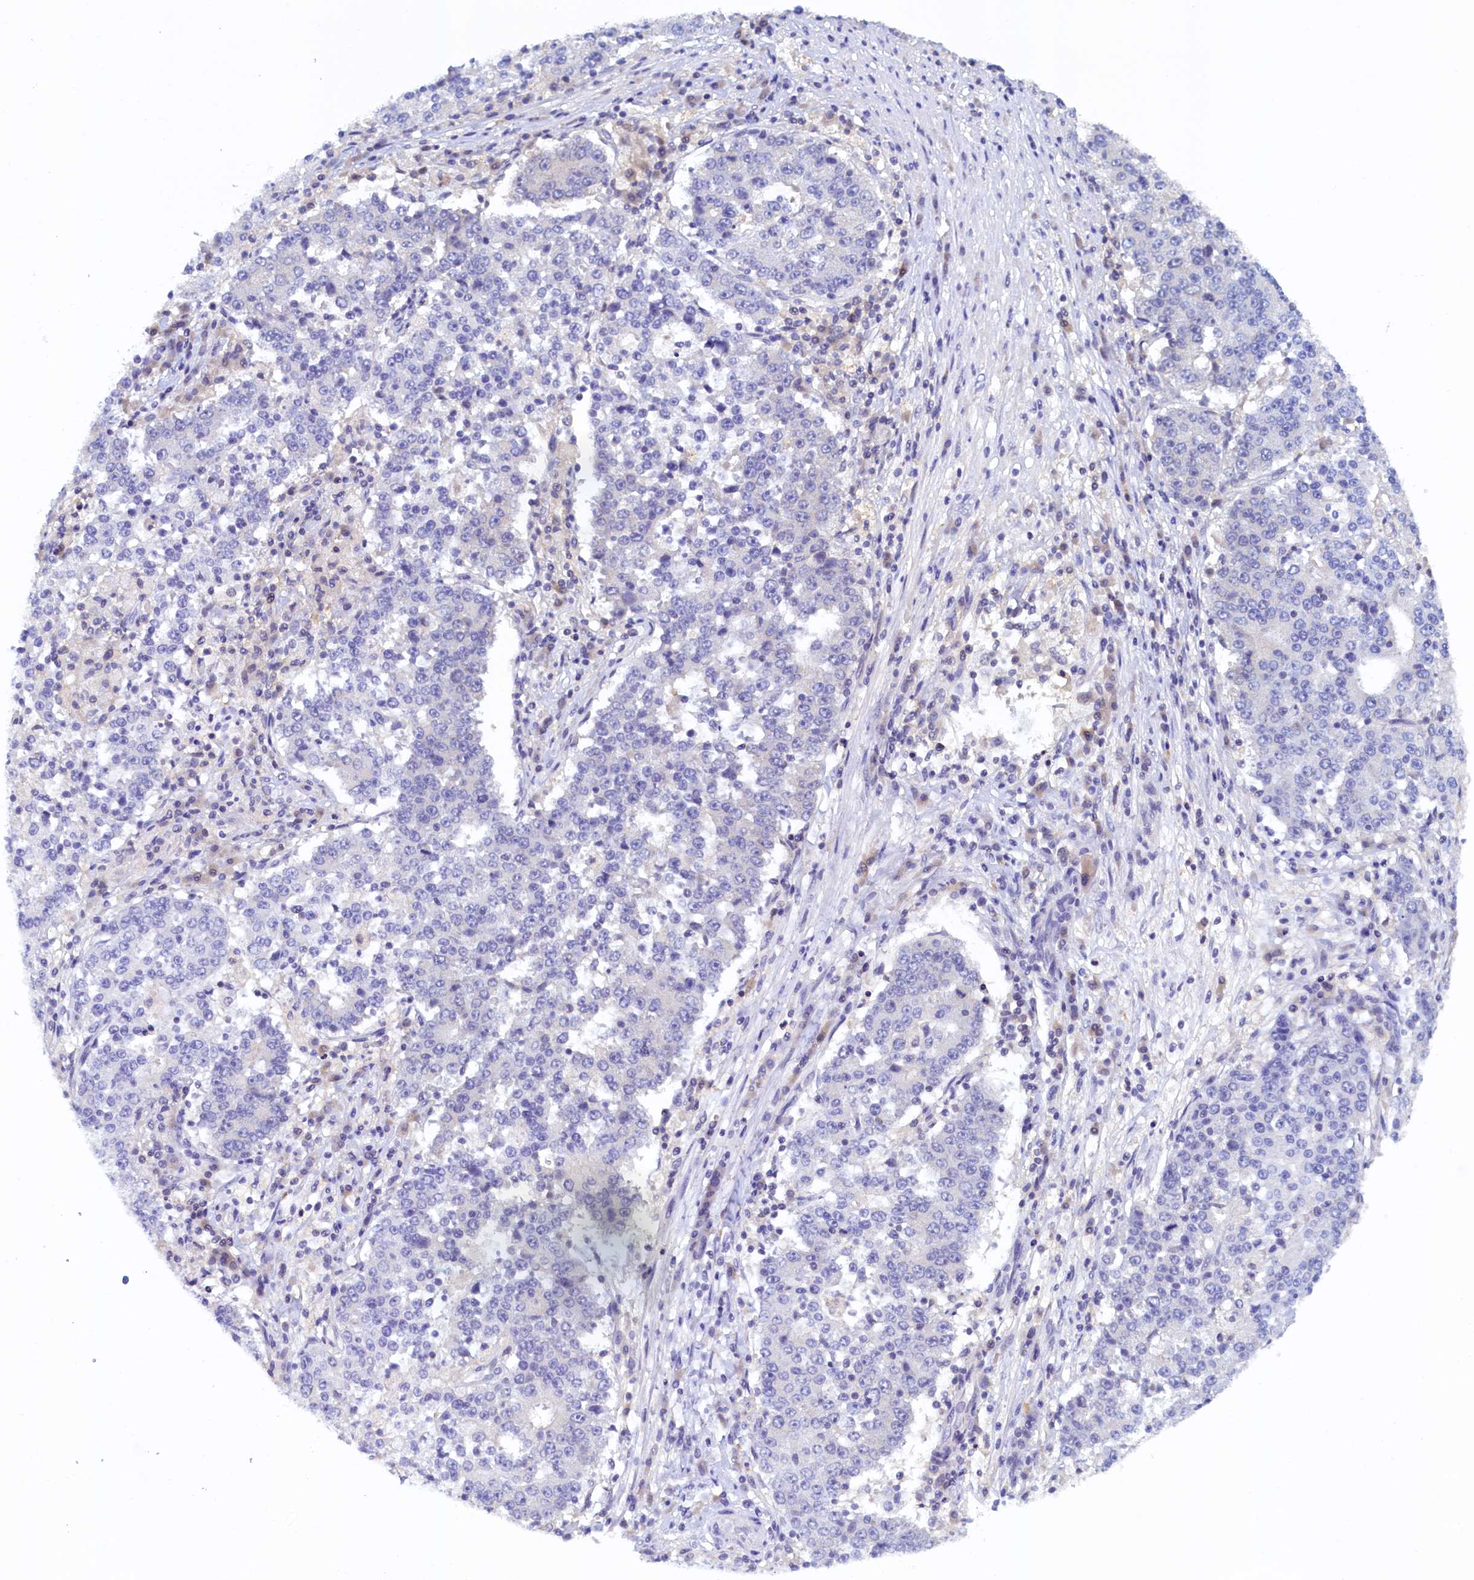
{"staining": {"intensity": "negative", "quantity": "none", "location": "none"}, "tissue": "stomach cancer", "cell_type": "Tumor cells", "image_type": "cancer", "snomed": [{"axis": "morphology", "description": "Adenocarcinoma, NOS"}, {"axis": "topography", "description": "Stomach"}], "caption": "Immunohistochemistry histopathology image of human stomach cancer stained for a protein (brown), which demonstrates no staining in tumor cells. (DAB (3,3'-diaminobenzidine) immunohistochemistry (IHC) with hematoxylin counter stain).", "gene": "PAAF1", "patient": {"sex": "male", "age": 59}}